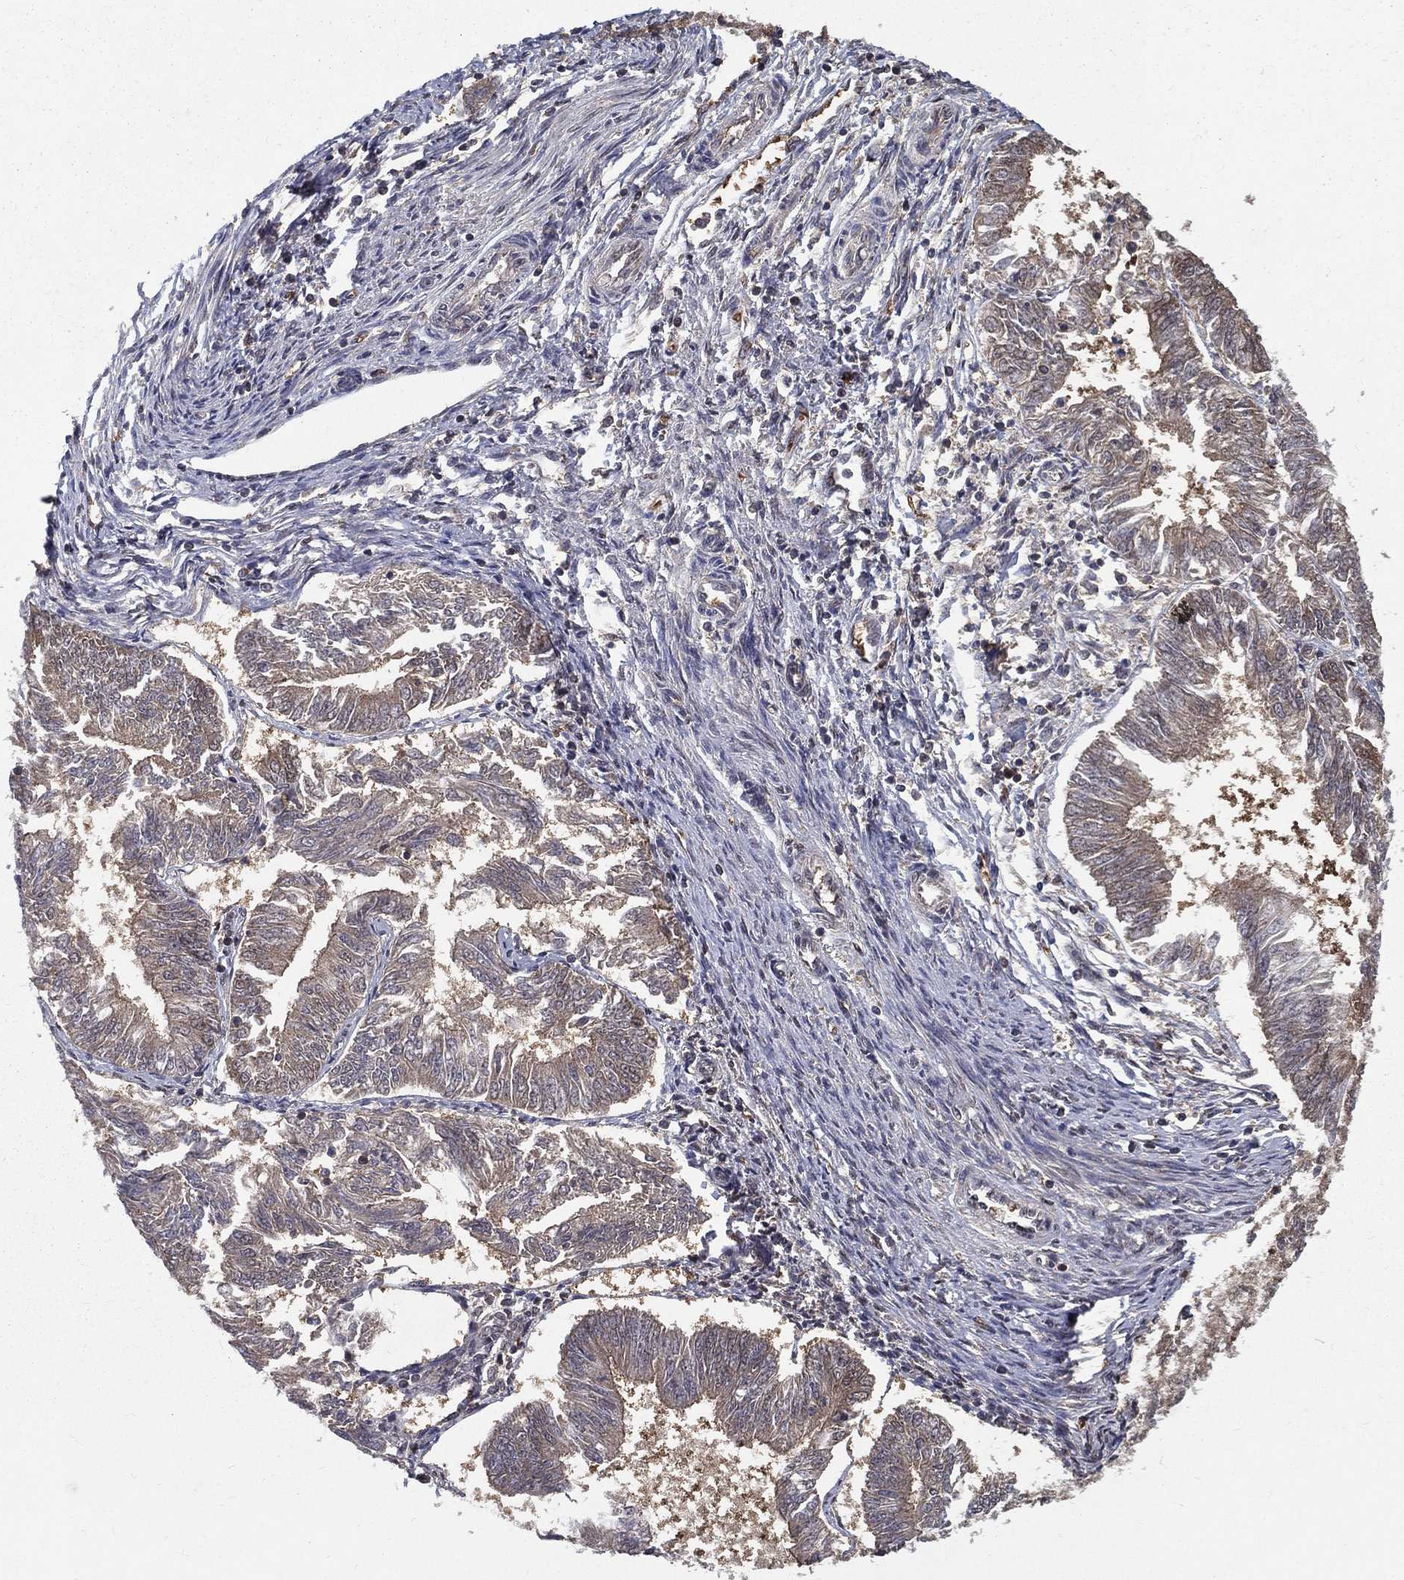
{"staining": {"intensity": "weak", "quantity": "25%-75%", "location": "cytoplasmic/membranous"}, "tissue": "endometrial cancer", "cell_type": "Tumor cells", "image_type": "cancer", "snomed": [{"axis": "morphology", "description": "Adenocarcinoma, NOS"}, {"axis": "topography", "description": "Endometrium"}], "caption": "A high-resolution photomicrograph shows immunohistochemistry staining of endometrial cancer, which demonstrates weak cytoplasmic/membranous positivity in approximately 25%-75% of tumor cells.", "gene": "CARM1", "patient": {"sex": "female", "age": 58}}